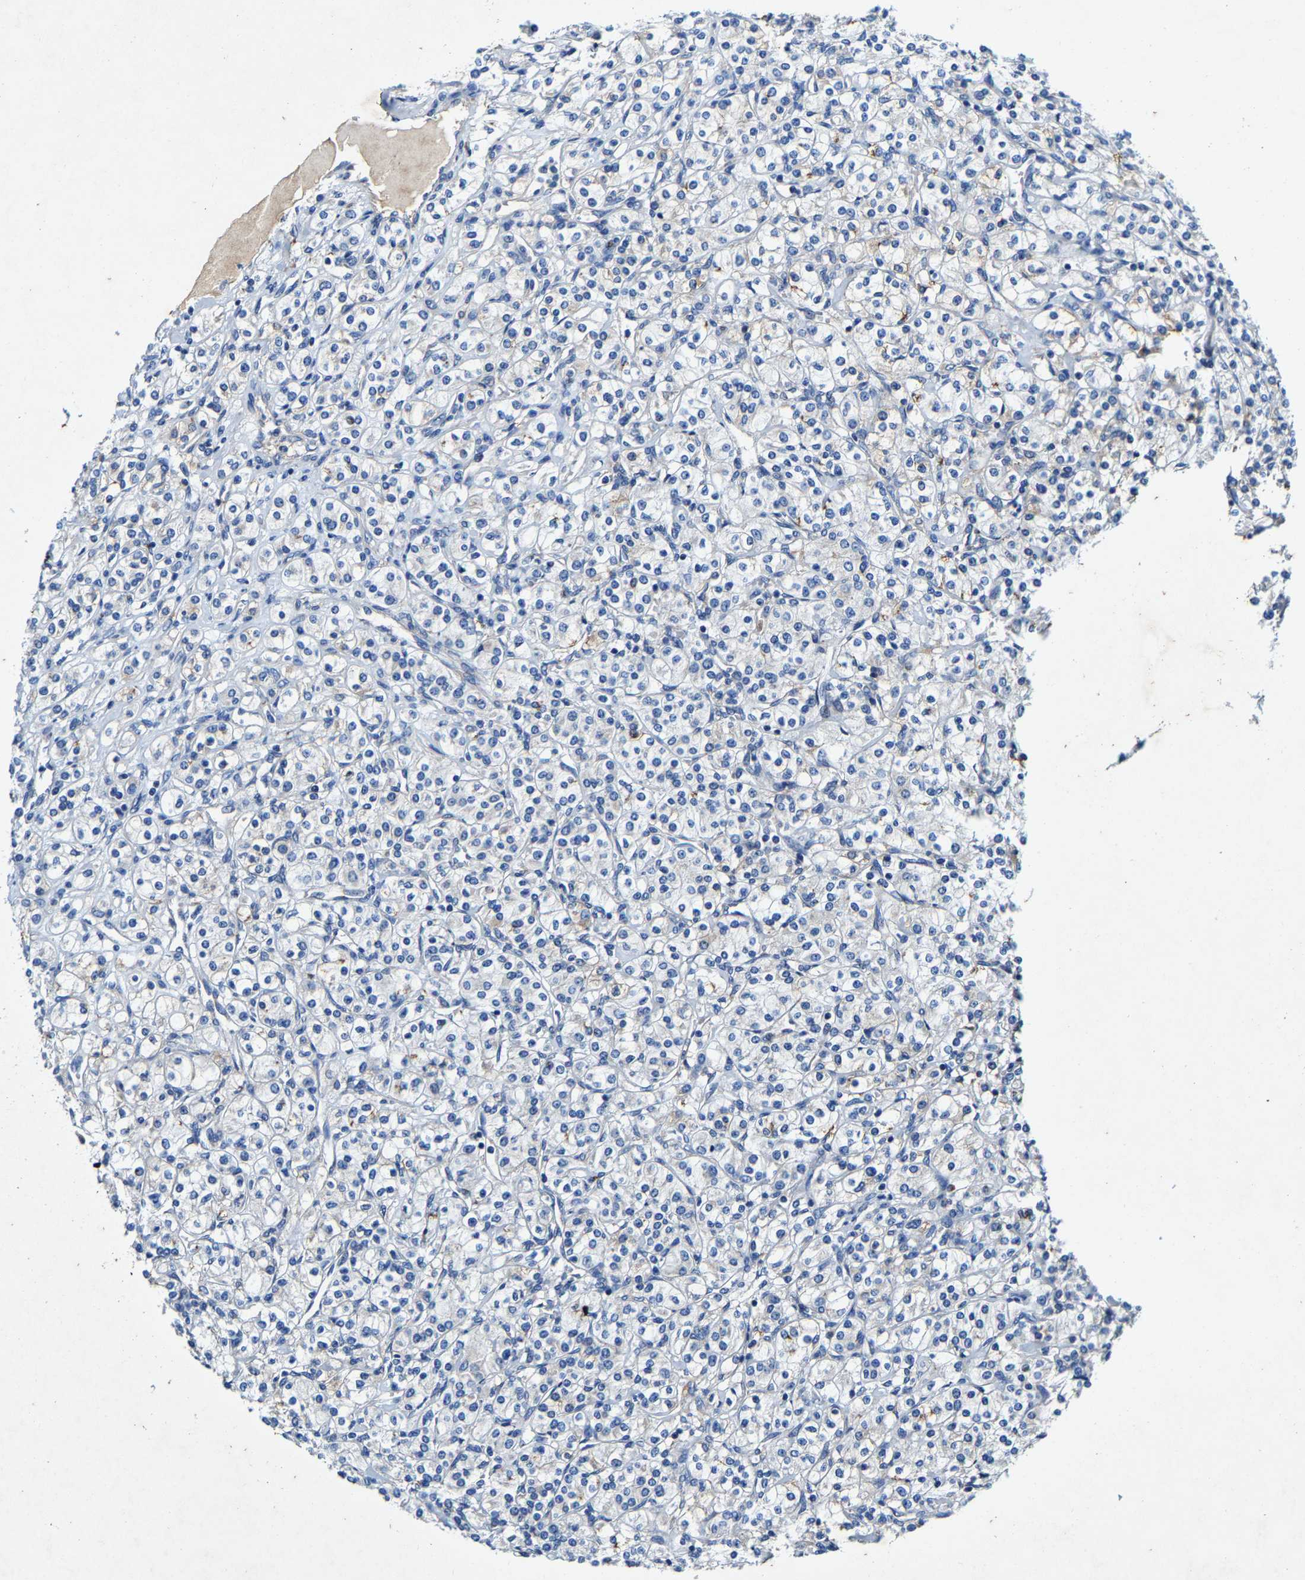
{"staining": {"intensity": "negative", "quantity": "none", "location": "none"}, "tissue": "renal cancer", "cell_type": "Tumor cells", "image_type": "cancer", "snomed": [{"axis": "morphology", "description": "Adenocarcinoma, NOS"}, {"axis": "topography", "description": "Kidney"}], "caption": "Micrograph shows no protein expression in tumor cells of renal cancer (adenocarcinoma) tissue.", "gene": "SLC25A25", "patient": {"sex": "male", "age": 77}}